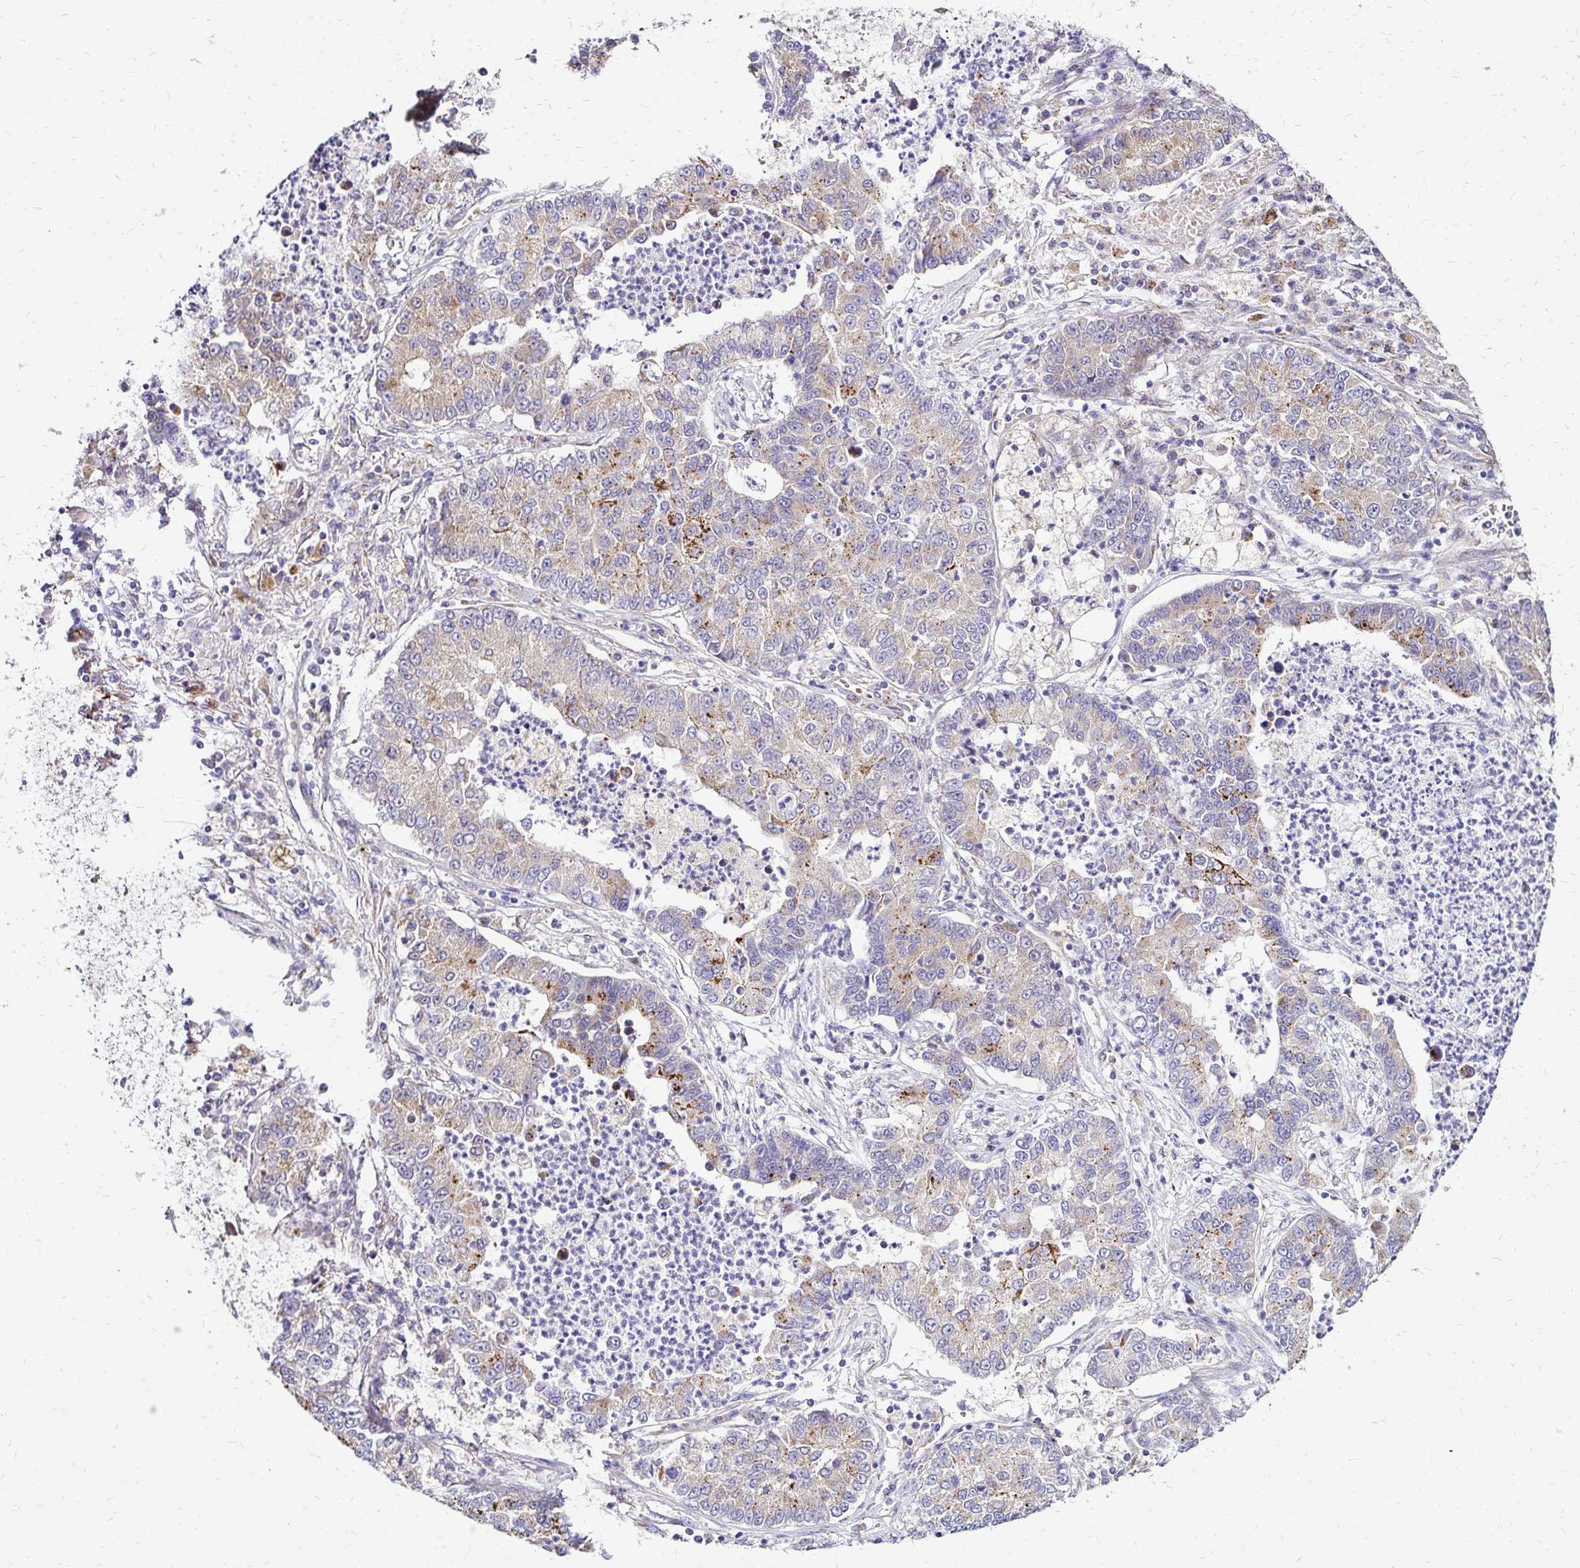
{"staining": {"intensity": "weak", "quantity": "25%-75%", "location": "cytoplasmic/membranous"}, "tissue": "lung cancer", "cell_type": "Tumor cells", "image_type": "cancer", "snomed": [{"axis": "morphology", "description": "Adenocarcinoma, NOS"}, {"axis": "topography", "description": "Lung"}], "caption": "A brown stain labels weak cytoplasmic/membranous expression of a protein in lung cancer tumor cells.", "gene": "IDUA", "patient": {"sex": "female", "age": 57}}